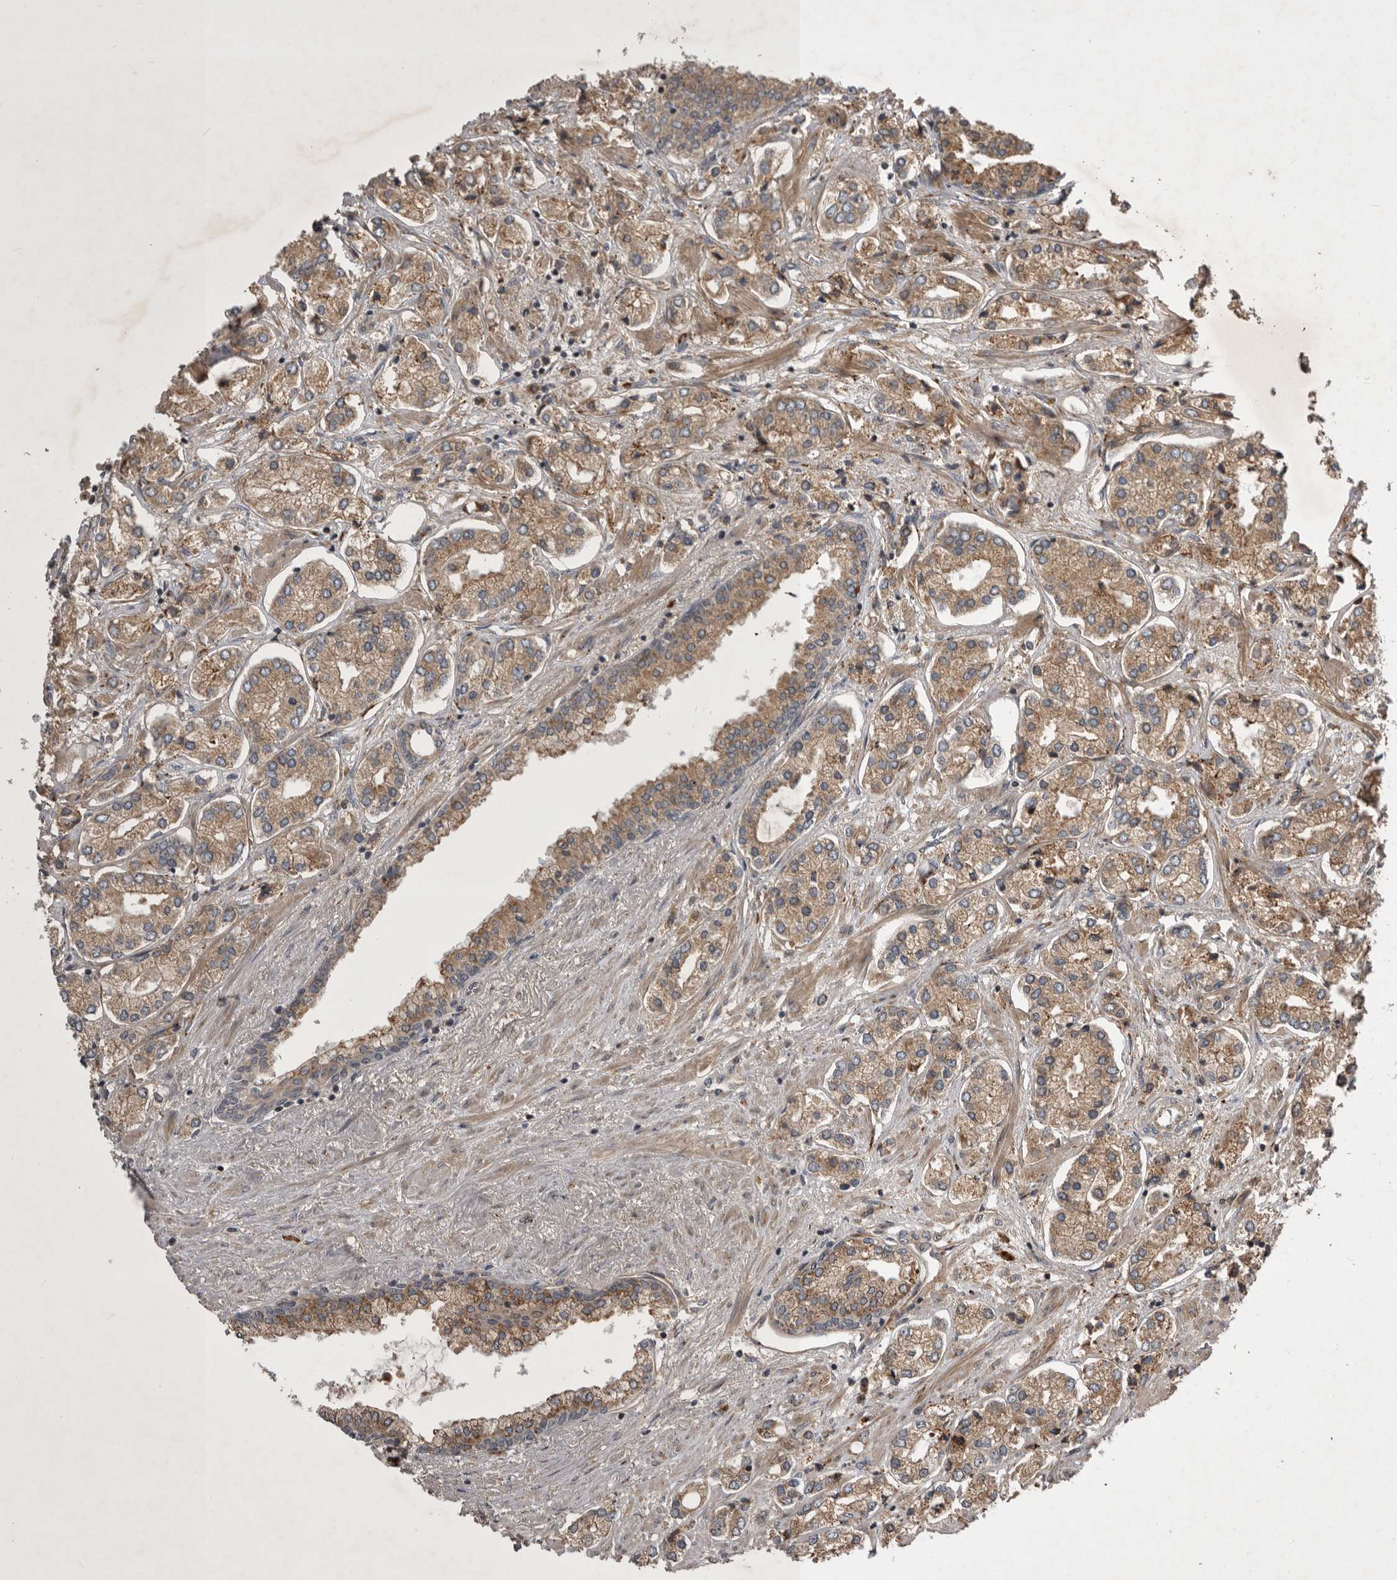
{"staining": {"intensity": "moderate", "quantity": ">75%", "location": "cytoplasmic/membranous"}, "tissue": "prostate cancer", "cell_type": "Tumor cells", "image_type": "cancer", "snomed": [{"axis": "morphology", "description": "Adenocarcinoma, High grade"}, {"axis": "topography", "description": "Prostate"}], "caption": "An image of human prostate high-grade adenocarcinoma stained for a protein shows moderate cytoplasmic/membranous brown staining in tumor cells. Nuclei are stained in blue.", "gene": "RAB3GAP2", "patient": {"sex": "male", "age": 66}}